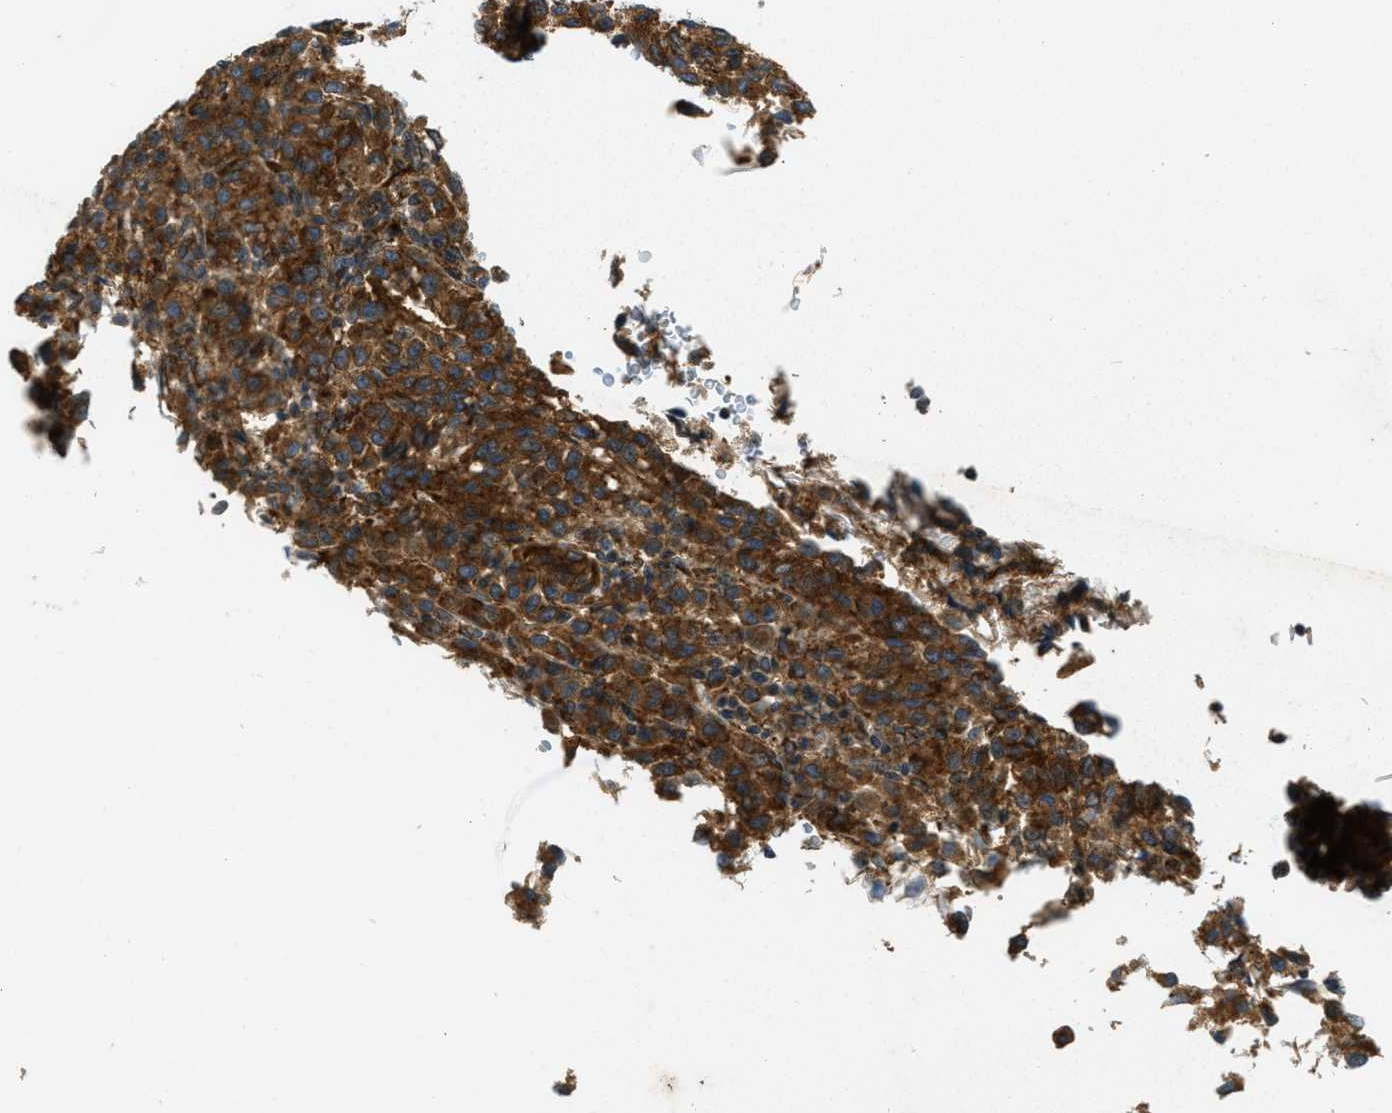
{"staining": {"intensity": "strong", "quantity": ">75%", "location": "cytoplasmic/membranous"}, "tissue": "melanoma", "cell_type": "Tumor cells", "image_type": "cancer", "snomed": [{"axis": "morphology", "description": "Malignant melanoma, Metastatic site"}, {"axis": "topography", "description": "Lung"}], "caption": "Immunohistochemistry (DAB (3,3'-diaminobenzidine)) staining of human malignant melanoma (metastatic site) exhibits strong cytoplasmic/membranous protein expression in approximately >75% of tumor cells.", "gene": "HIP1", "patient": {"sex": "male", "age": 64}}